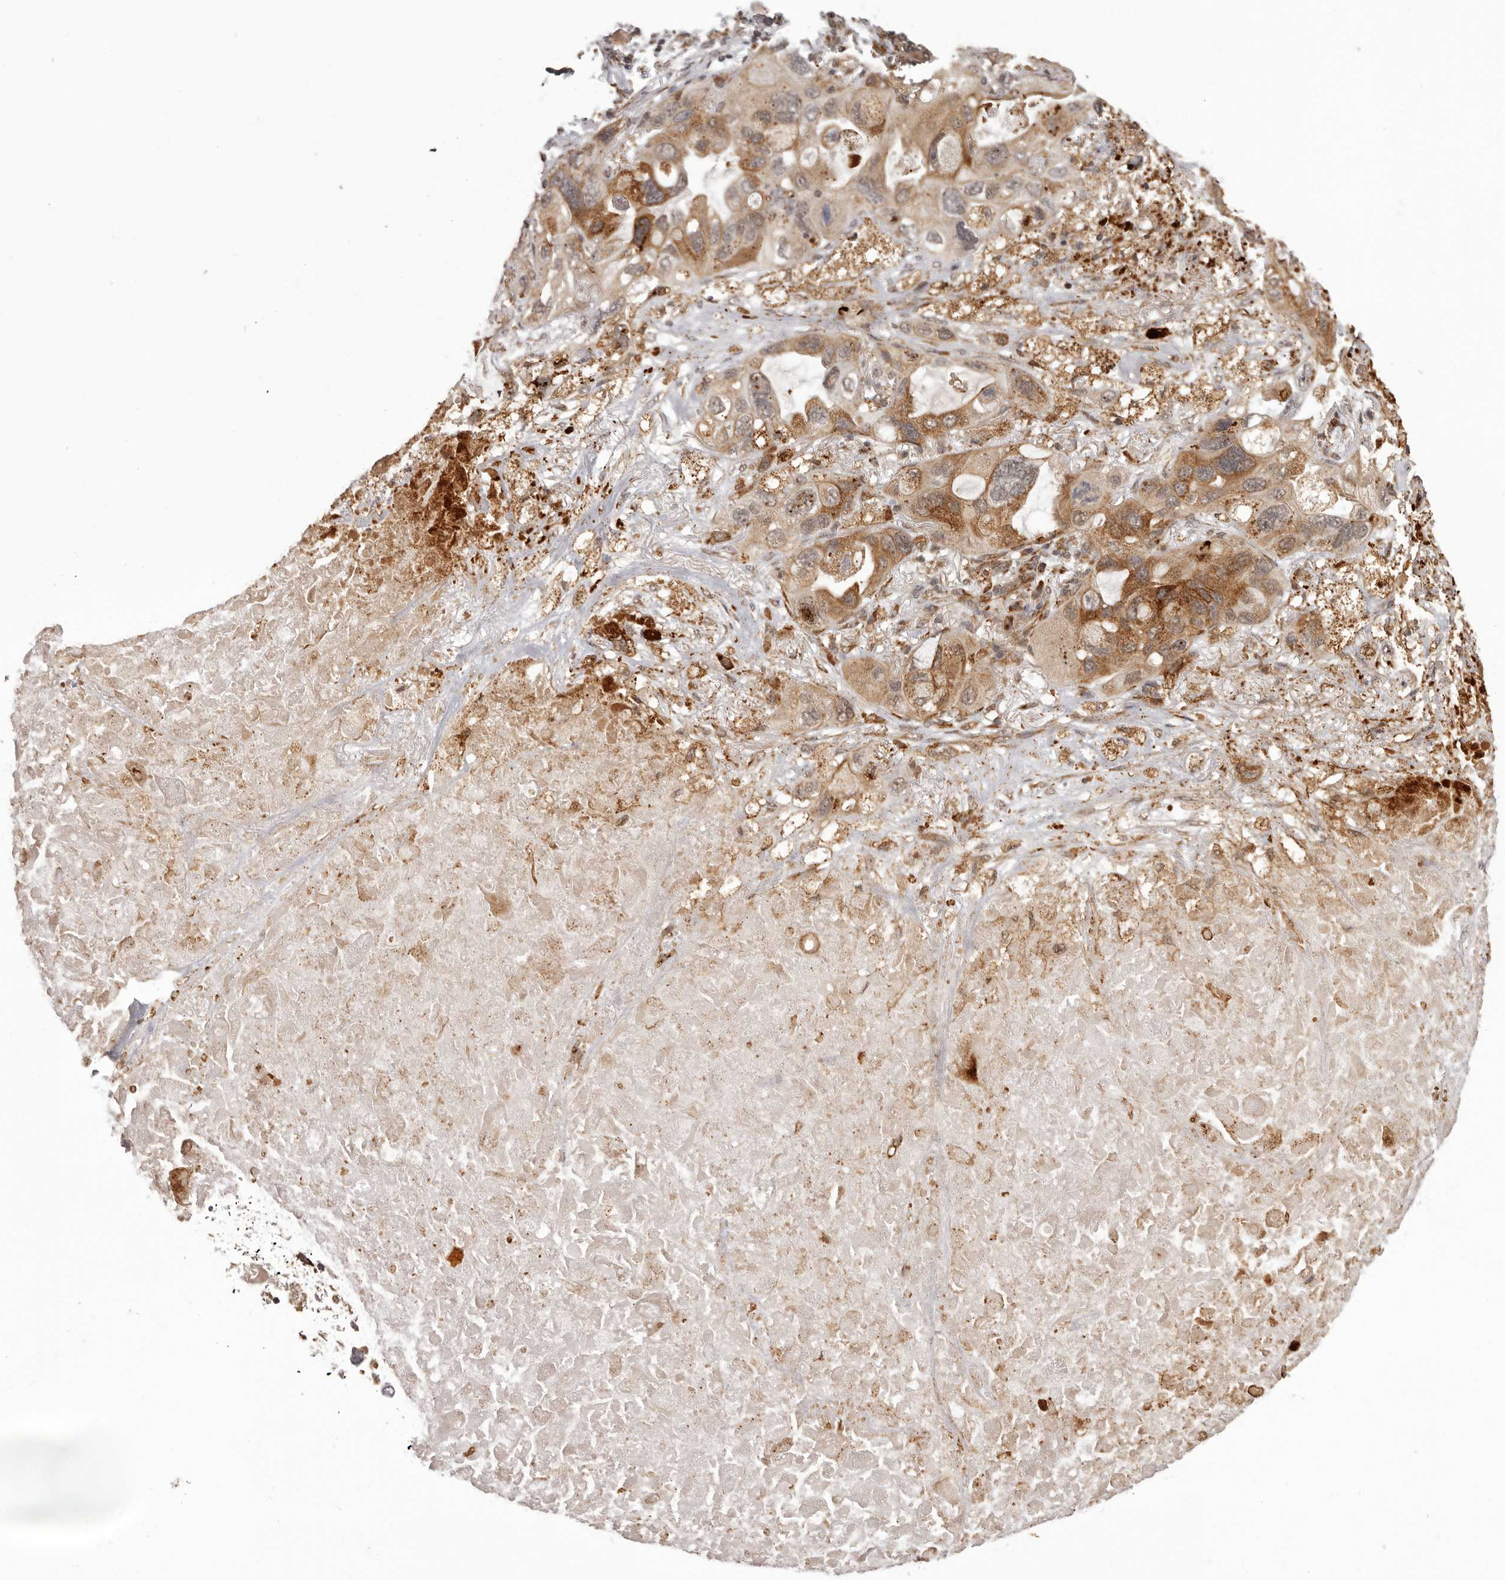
{"staining": {"intensity": "moderate", "quantity": ">75%", "location": "cytoplasmic/membranous"}, "tissue": "lung cancer", "cell_type": "Tumor cells", "image_type": "cancer", "snomed": [{"axis": "morphology", "description": "Squamous cell carcinoma, NOS"}, {"axis": "topography", "description": "Lung"}], "caption": "Immunohistochemical staining of human lung cancer (squamous cell carcinoma) shows medium levels of moderate cytoplasmic/membranous protein staining in approximately >75% of tumor cells.", "gene": "IL32", "patient": {"sex": "female", "age": 73}}